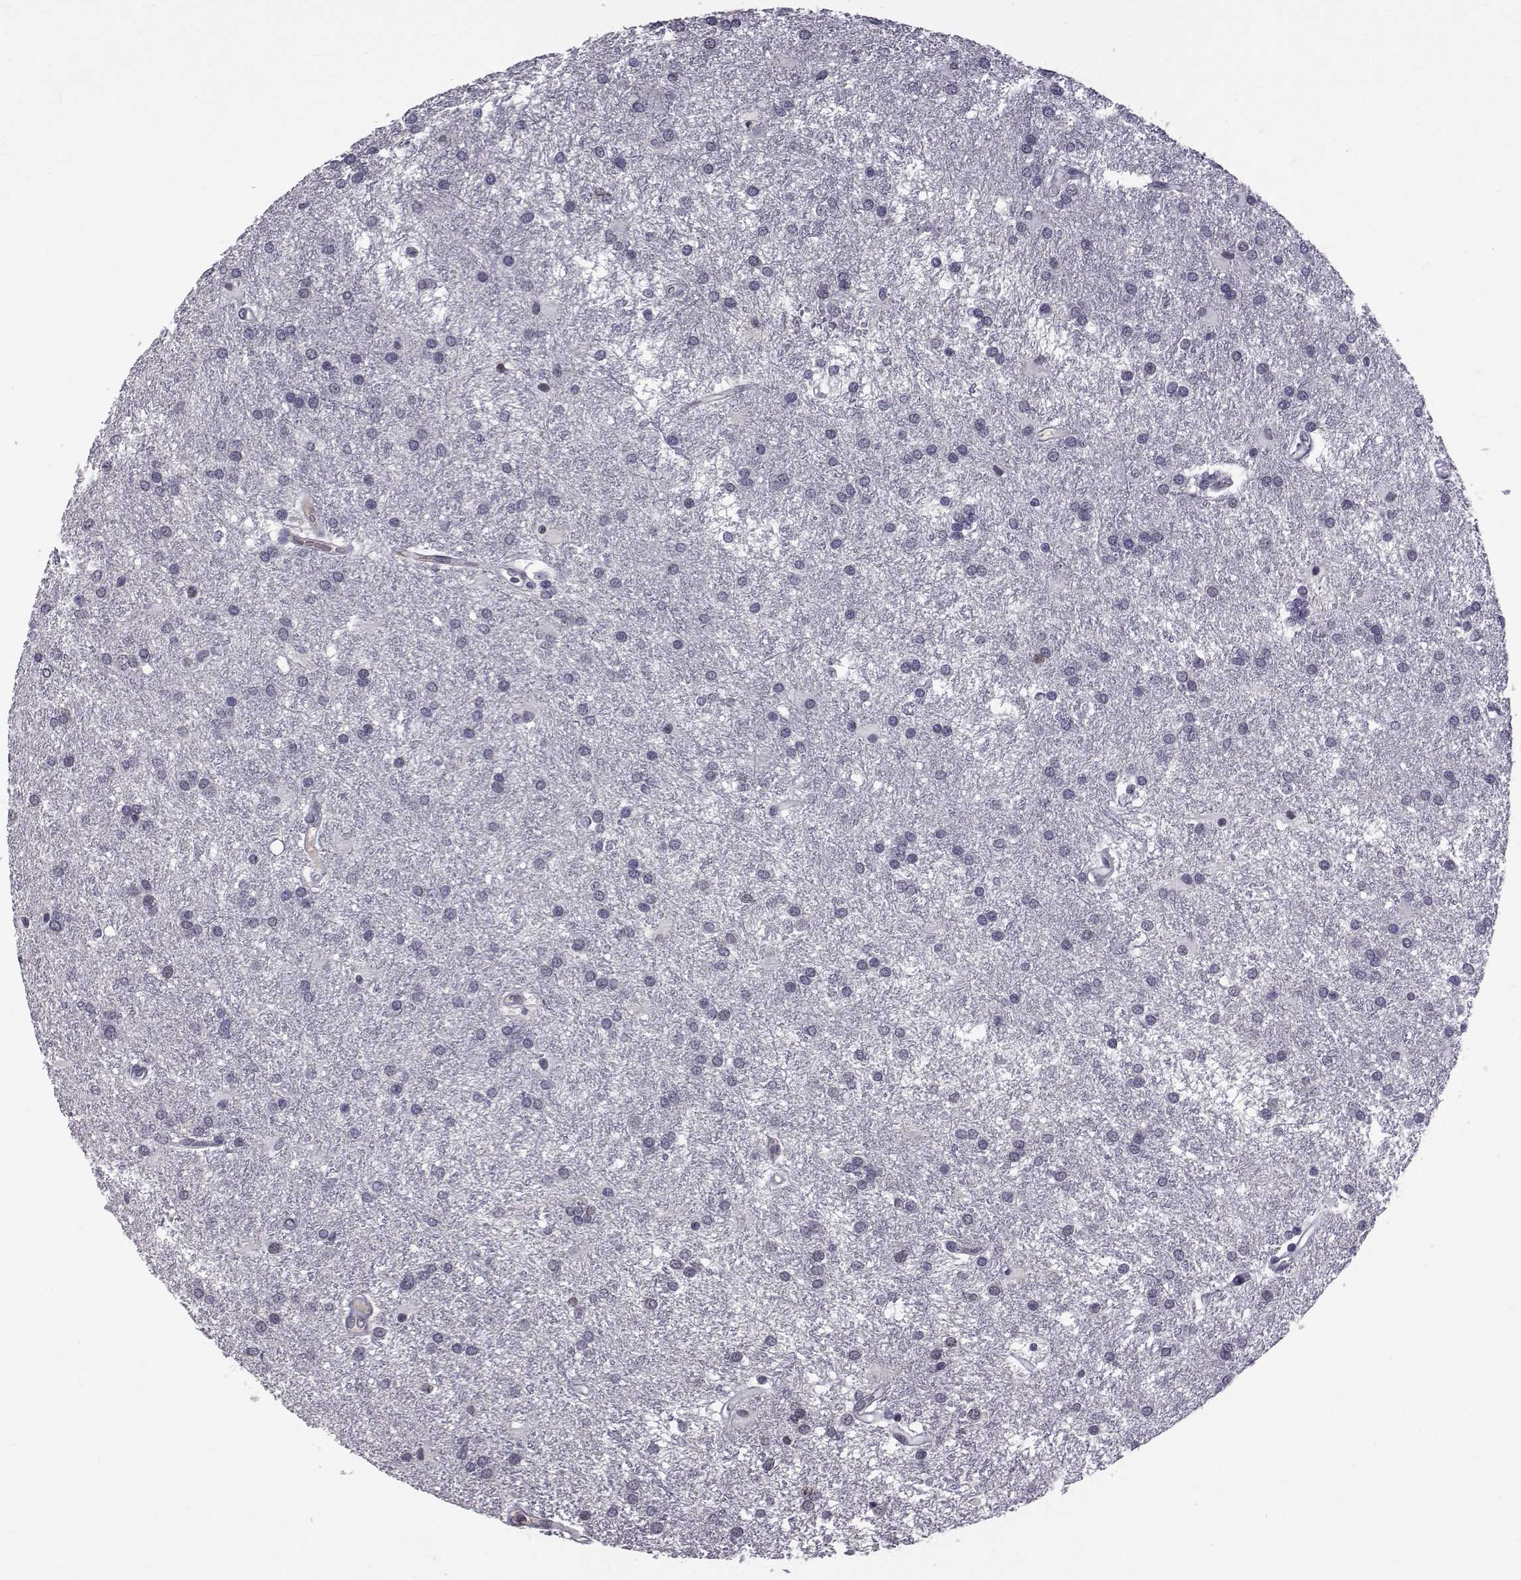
{"staining": {"intensity": "negative", "quantity": "none", "location": "none"}, "tissue": "glioma", "cell_type": "Tumor cells", "image_type": "cancer", "snomed": [{"axis": "morphology", "description": "Glioma, malignant, Low grade"}, {"axis": "topography", "description": "Brain"}], "caption": "Immunohistochemical staining of low-grade glioma (malignant) shows no significant positivity in tumor cells. (Stains: DAB IHC with hematoxylin counter stain, Microscopy: brightfield microscopy at high magnification).", "gene": "TNFRSF11B", "patient": {"sex": "female", "age": 32}}